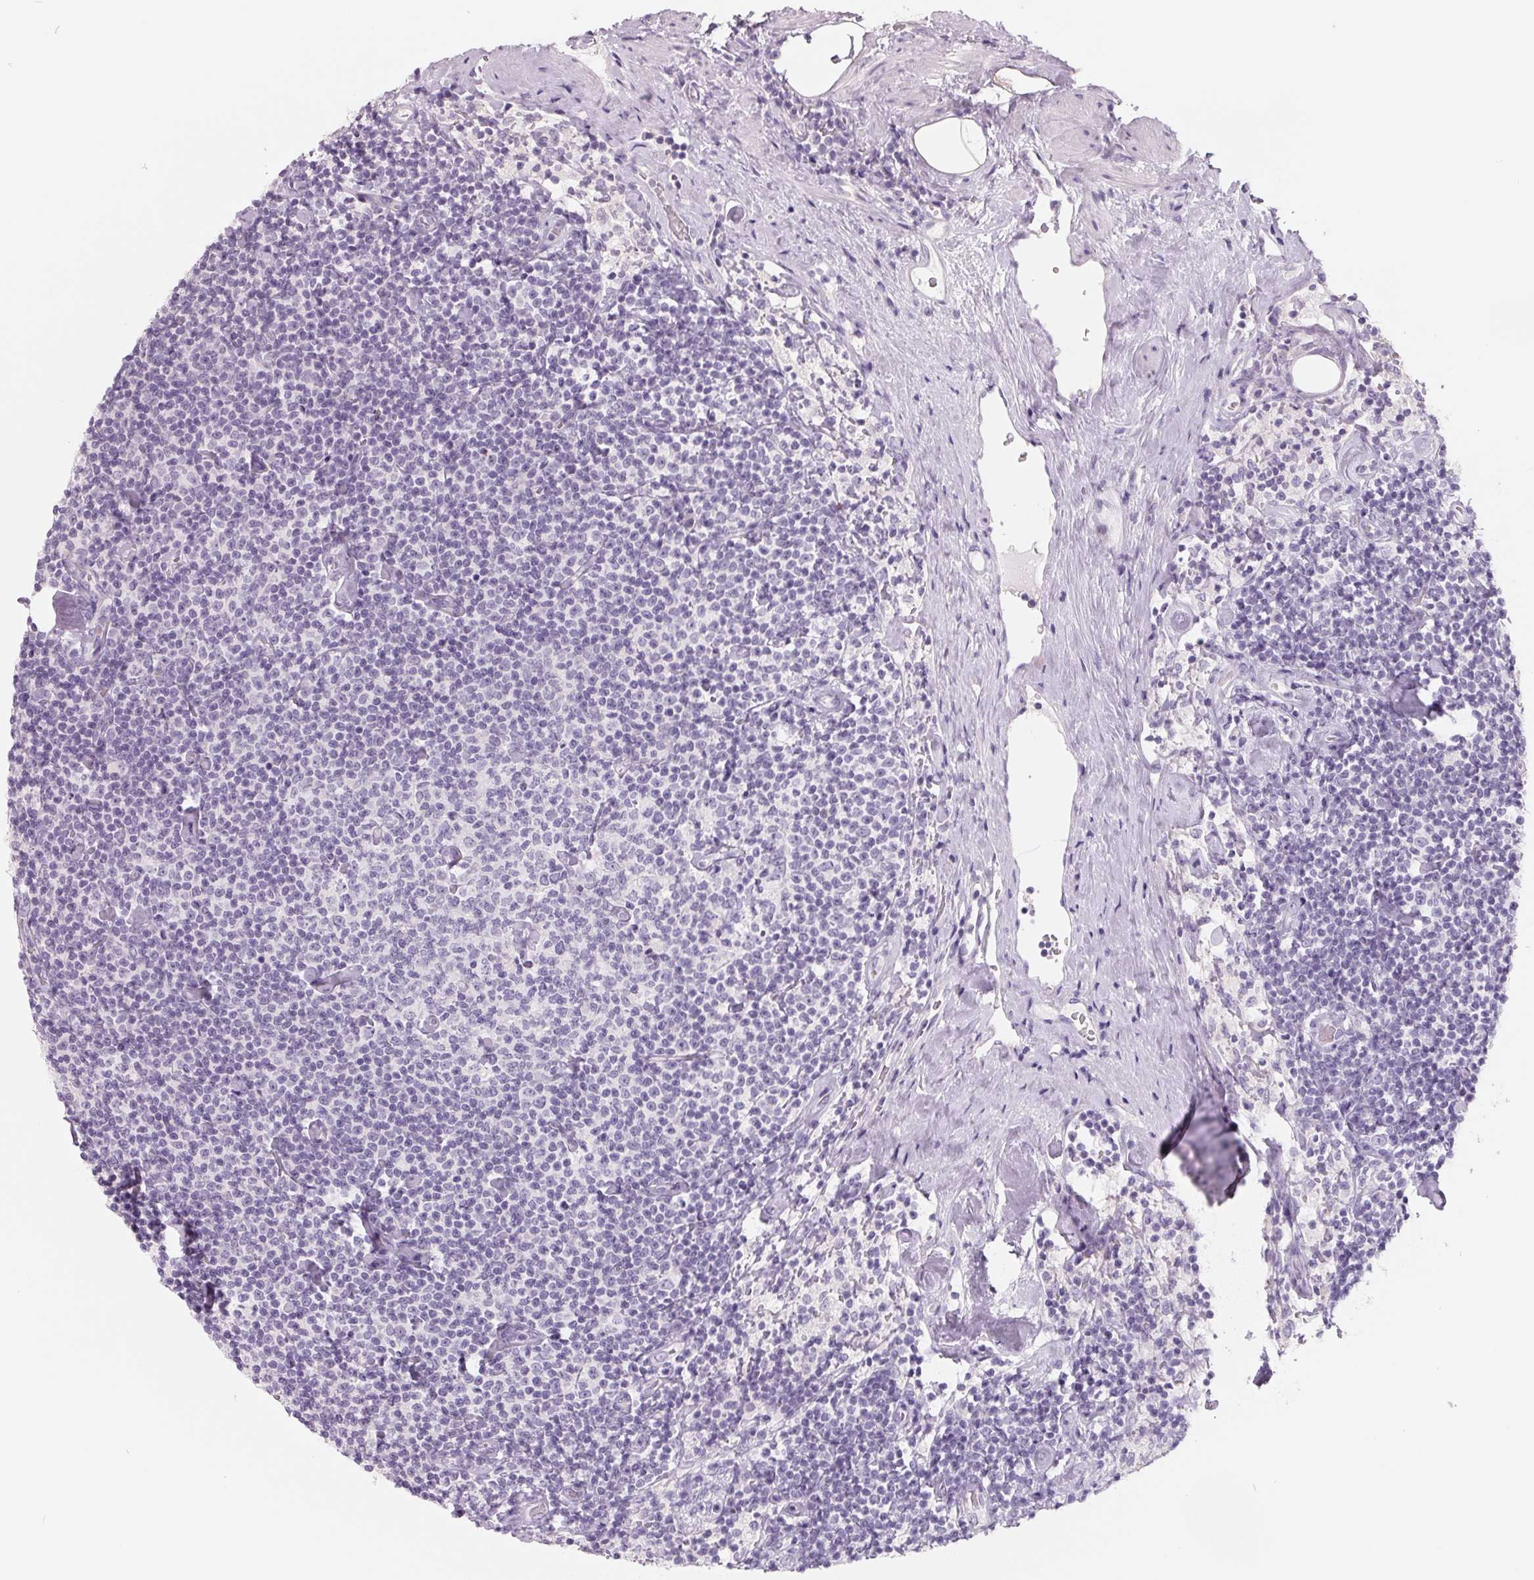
{"staining": {"intensity": "negative", "quantity": "none", "location": "none"}, "tissue": "lymphoma", "cell_type": "Tumor cells", "image_type": "cancer", "snomed": [{"axis": "morphology", "description": "Malignant lymphoma, non-Hodgkin's type, Low grade"}, {"axis": "topography", "description": "Lymph node"}], "caption": "Photomicrograph shows no significant protein staining in tumor cells of lymphoma. (DAB (3,3'-diaminobenzidine) IHC with hematoxylin counter stain).", "gene": "FTCD", "patient": {"sex": "male", "age": 81}}